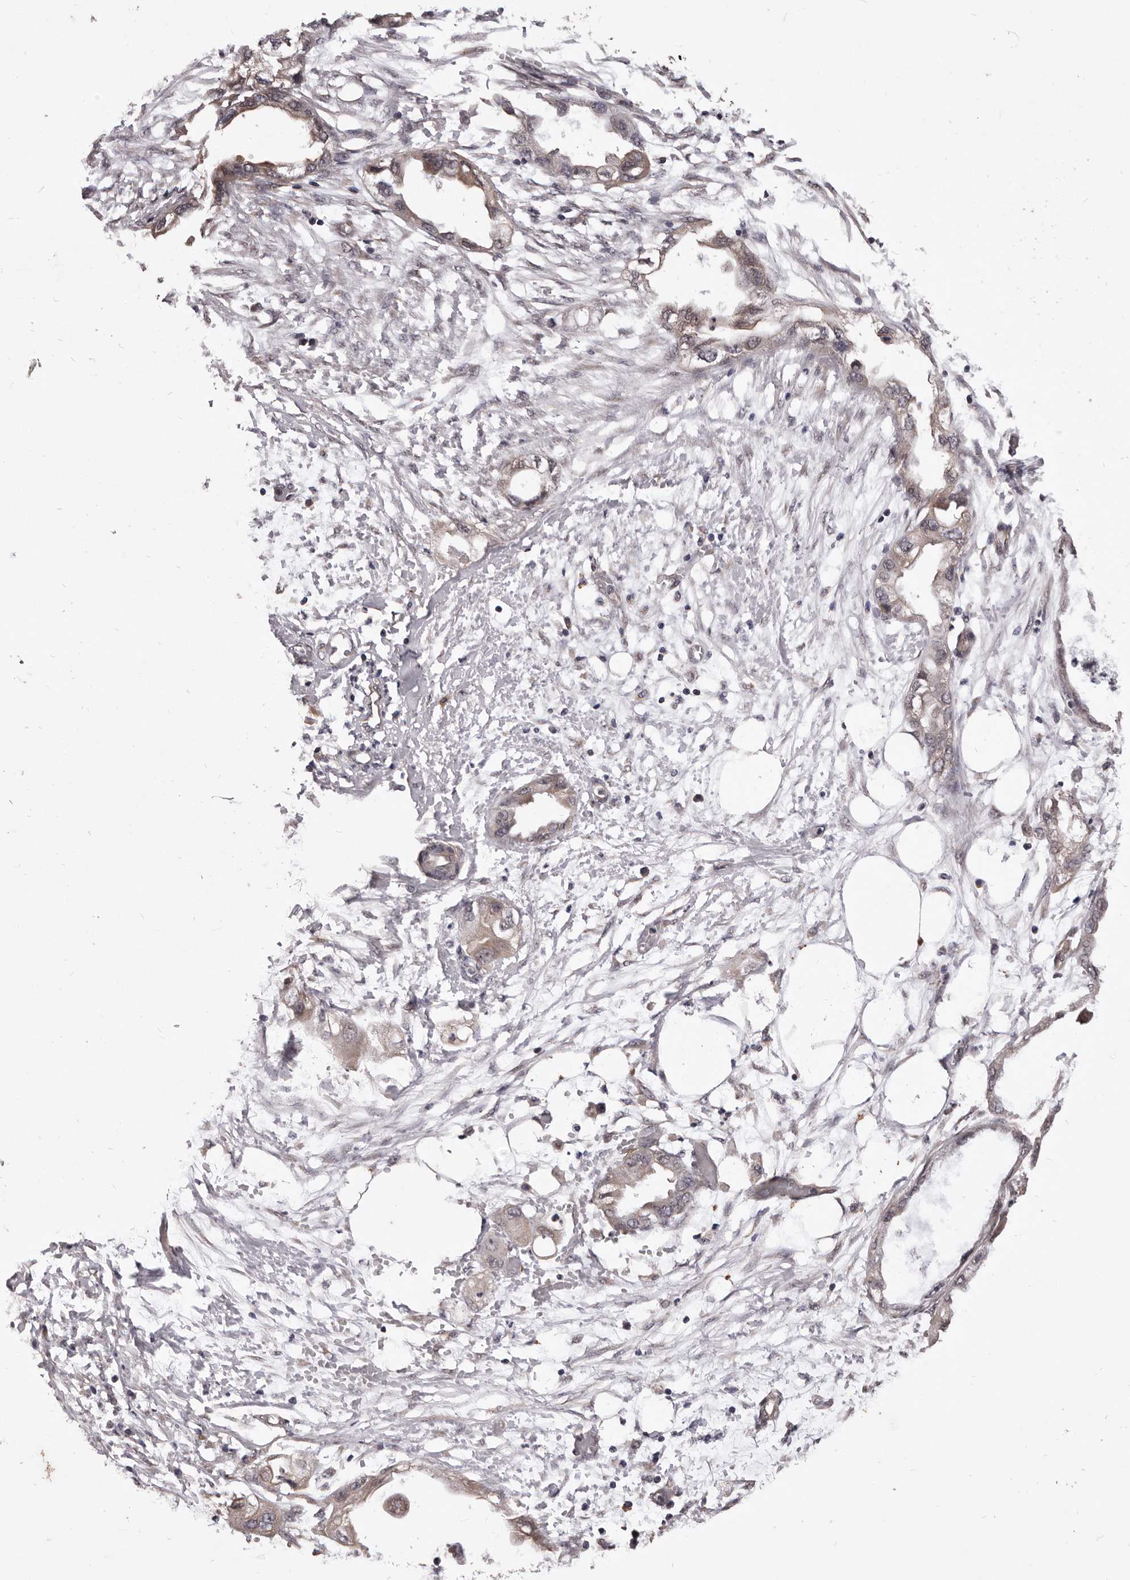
{"staining": {"intensity": "weak", "quantity": "25%-75%", "location": "cytoplasmic/membranous"}, "tissue": "endometrial cancer", "cell_type": "Tumor cells", "image_type": "cancer", "snomed": [{"axis": "morphology", "description": "Adenocarcinoma, NOS"}, {"axis": "morphology", "description": "Adenocarcinoma, metastatic, NOS"}, {"axis": "topography", "description": "Adipose tissue"}, {"axis": "topography", "description": "Endometrium"}], "caption": "This is an image of immunohistochemistry staining of endometrial cancer, which shows weak positivity in the cytoplasmic/membranous of tumor cells.", "gene": "CELF3", "patient": {"sex": "female", "age": 67}}